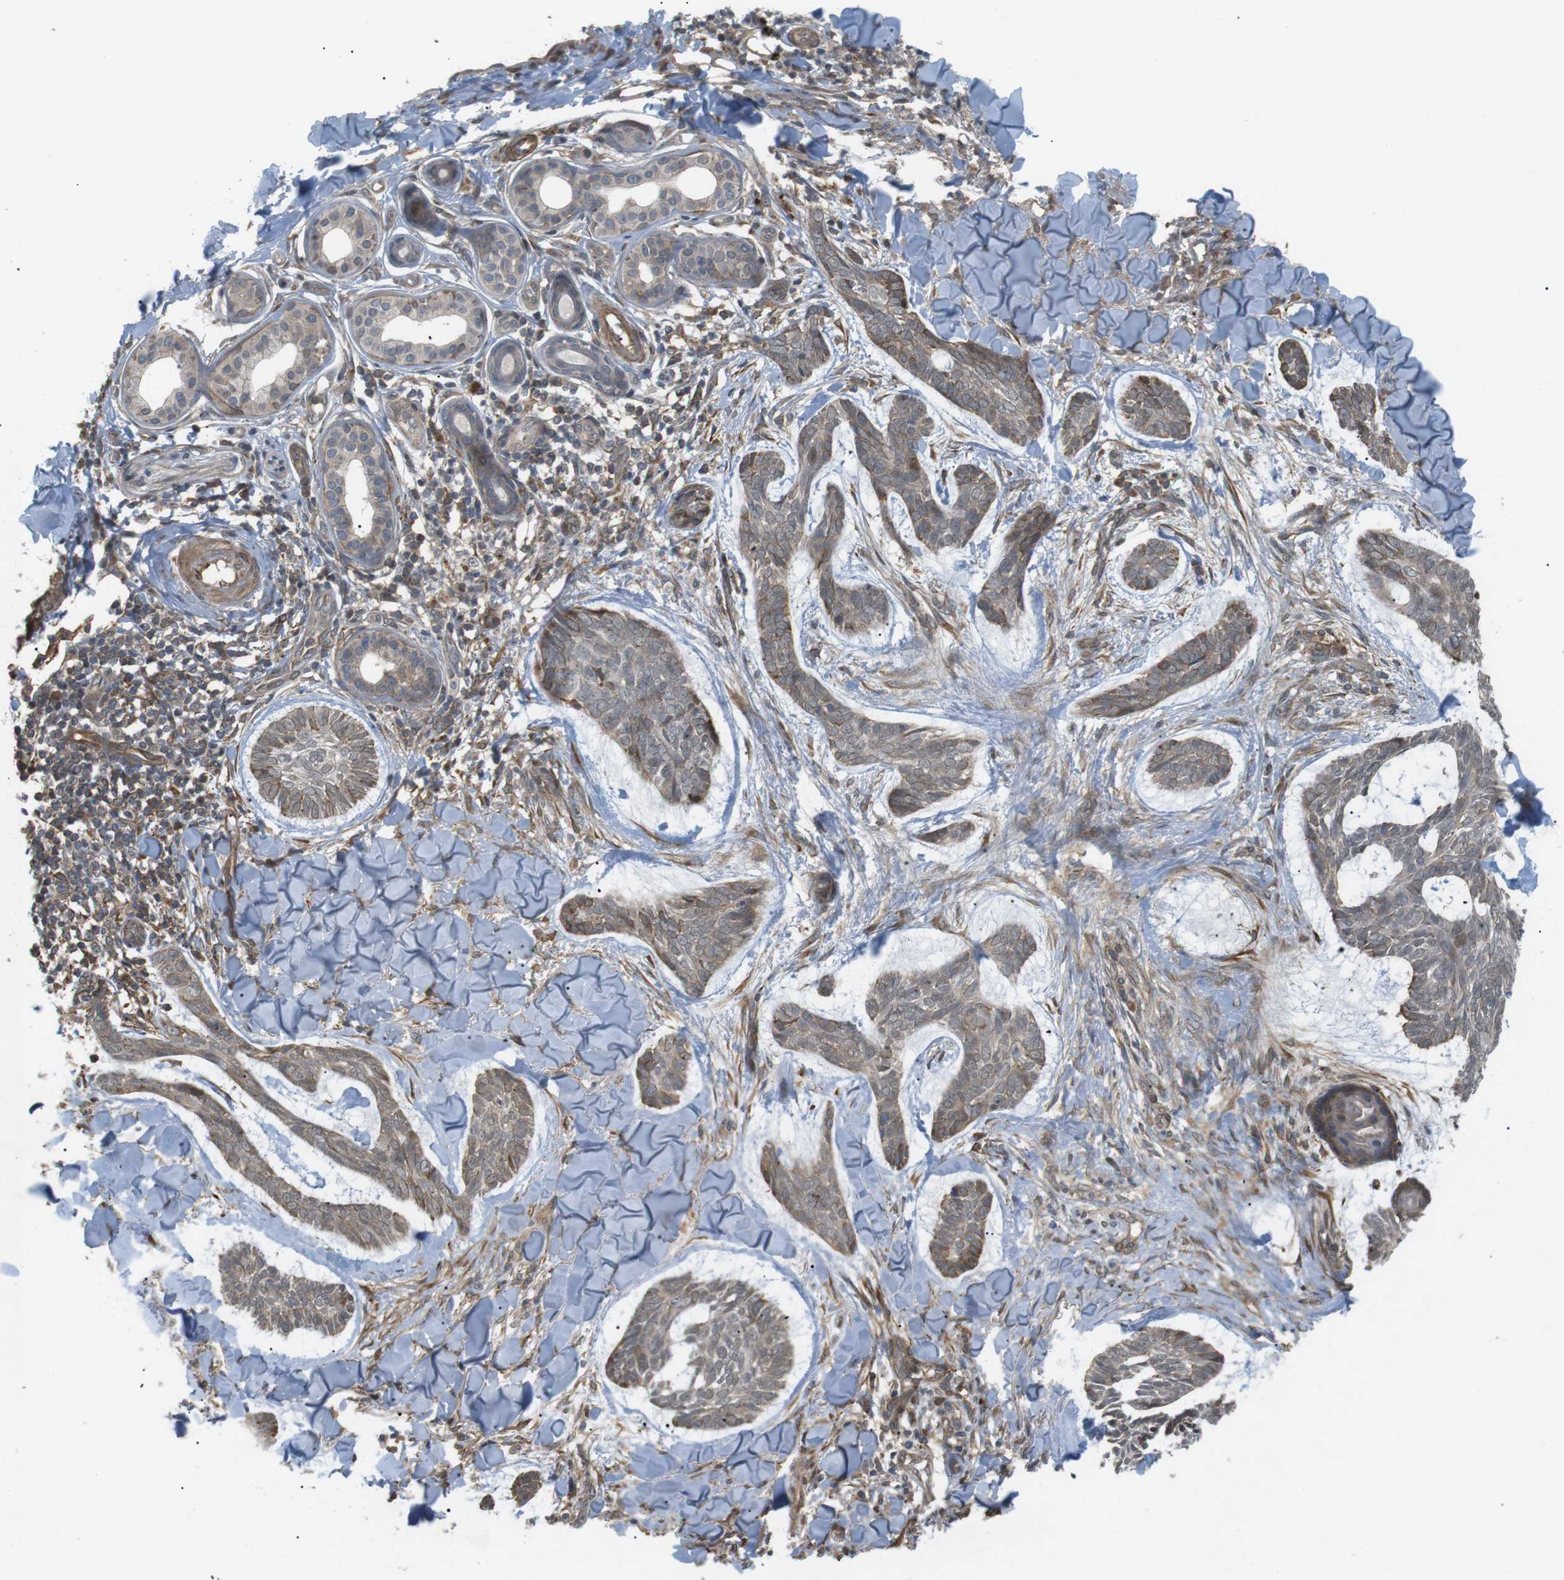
{"staining": {"intensity": "weak", "quantity": ">75%", "location": "cytoplasmic/membranous"}, "tissue": "skin cancer", "cell_type": "Tumor cells", "image_type": "cancer", "snomed": [{"axis": "morphology", "description": "Basal cell carcinoma"}, {"axis": "topography", "description": "Skin"}], "caption": "Weak cytoplasmic/membranous expression for a protein is identified in about >75% of tumor cells of skin cancer (basal cell carcinoma) using immunohistochemistry.", "gene": "KANK2", "patient": {"sex": "male", "age": 43}}